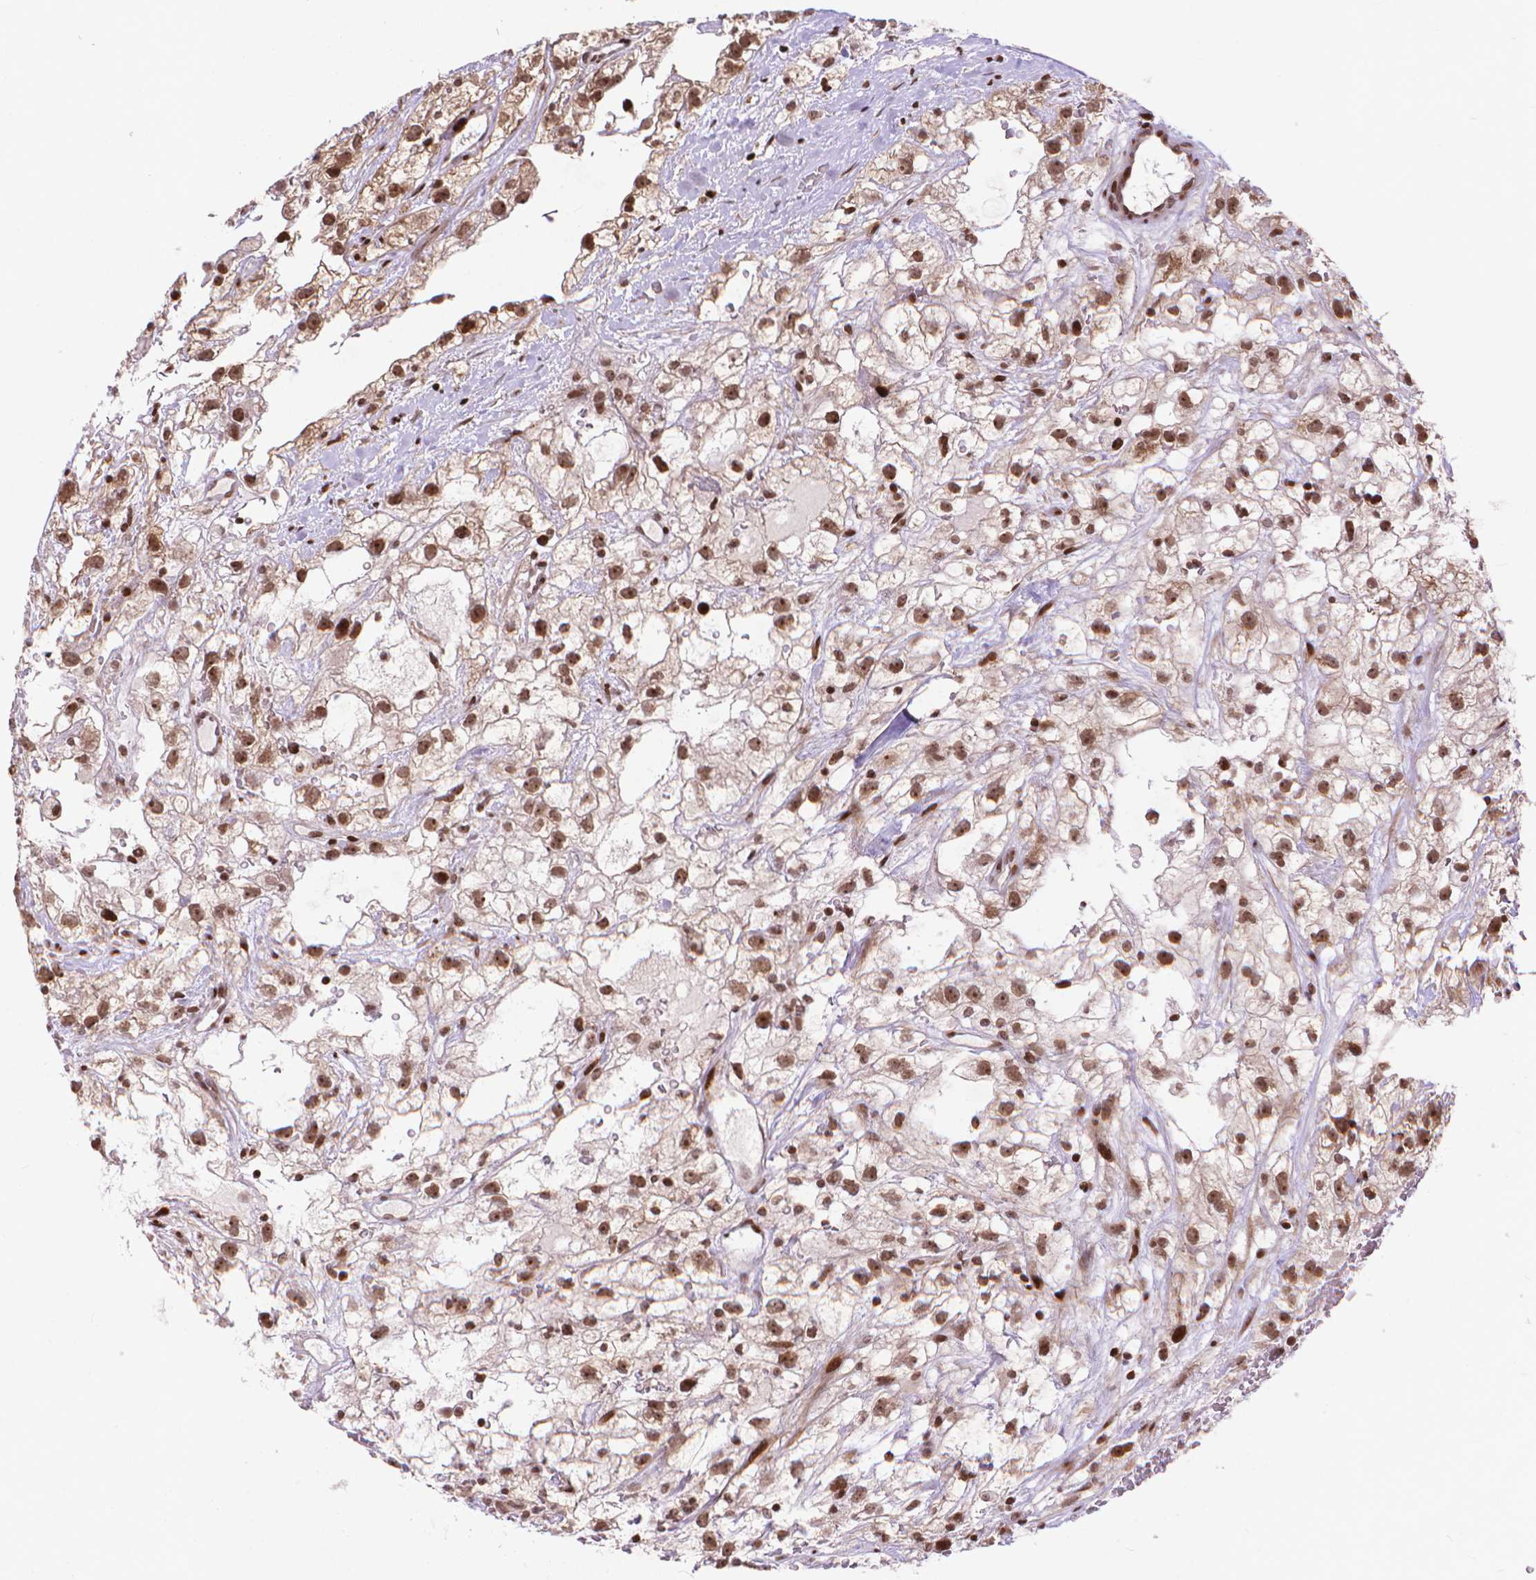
{"staining": {"intensity": "moderate", "quantity": ">75%", "location": "nuclear"}, "tissue": "renal cancer", "cell_type": "Tumor cells", "image_type": "cancer", "snomed": [{"axis": "morphology", "description": "Adenocarcinoma, NOS"}, {"axis": "topography", "description": "Kidney"}], "caption": "Adenocarcinoma (renal) stained with immunohistochemistry (IHC) reveals moderate nuclear positivity in approximately >75% of tumor cells.", "gene": "AMER1", "patient": {"sex": "male", "age": 59}}